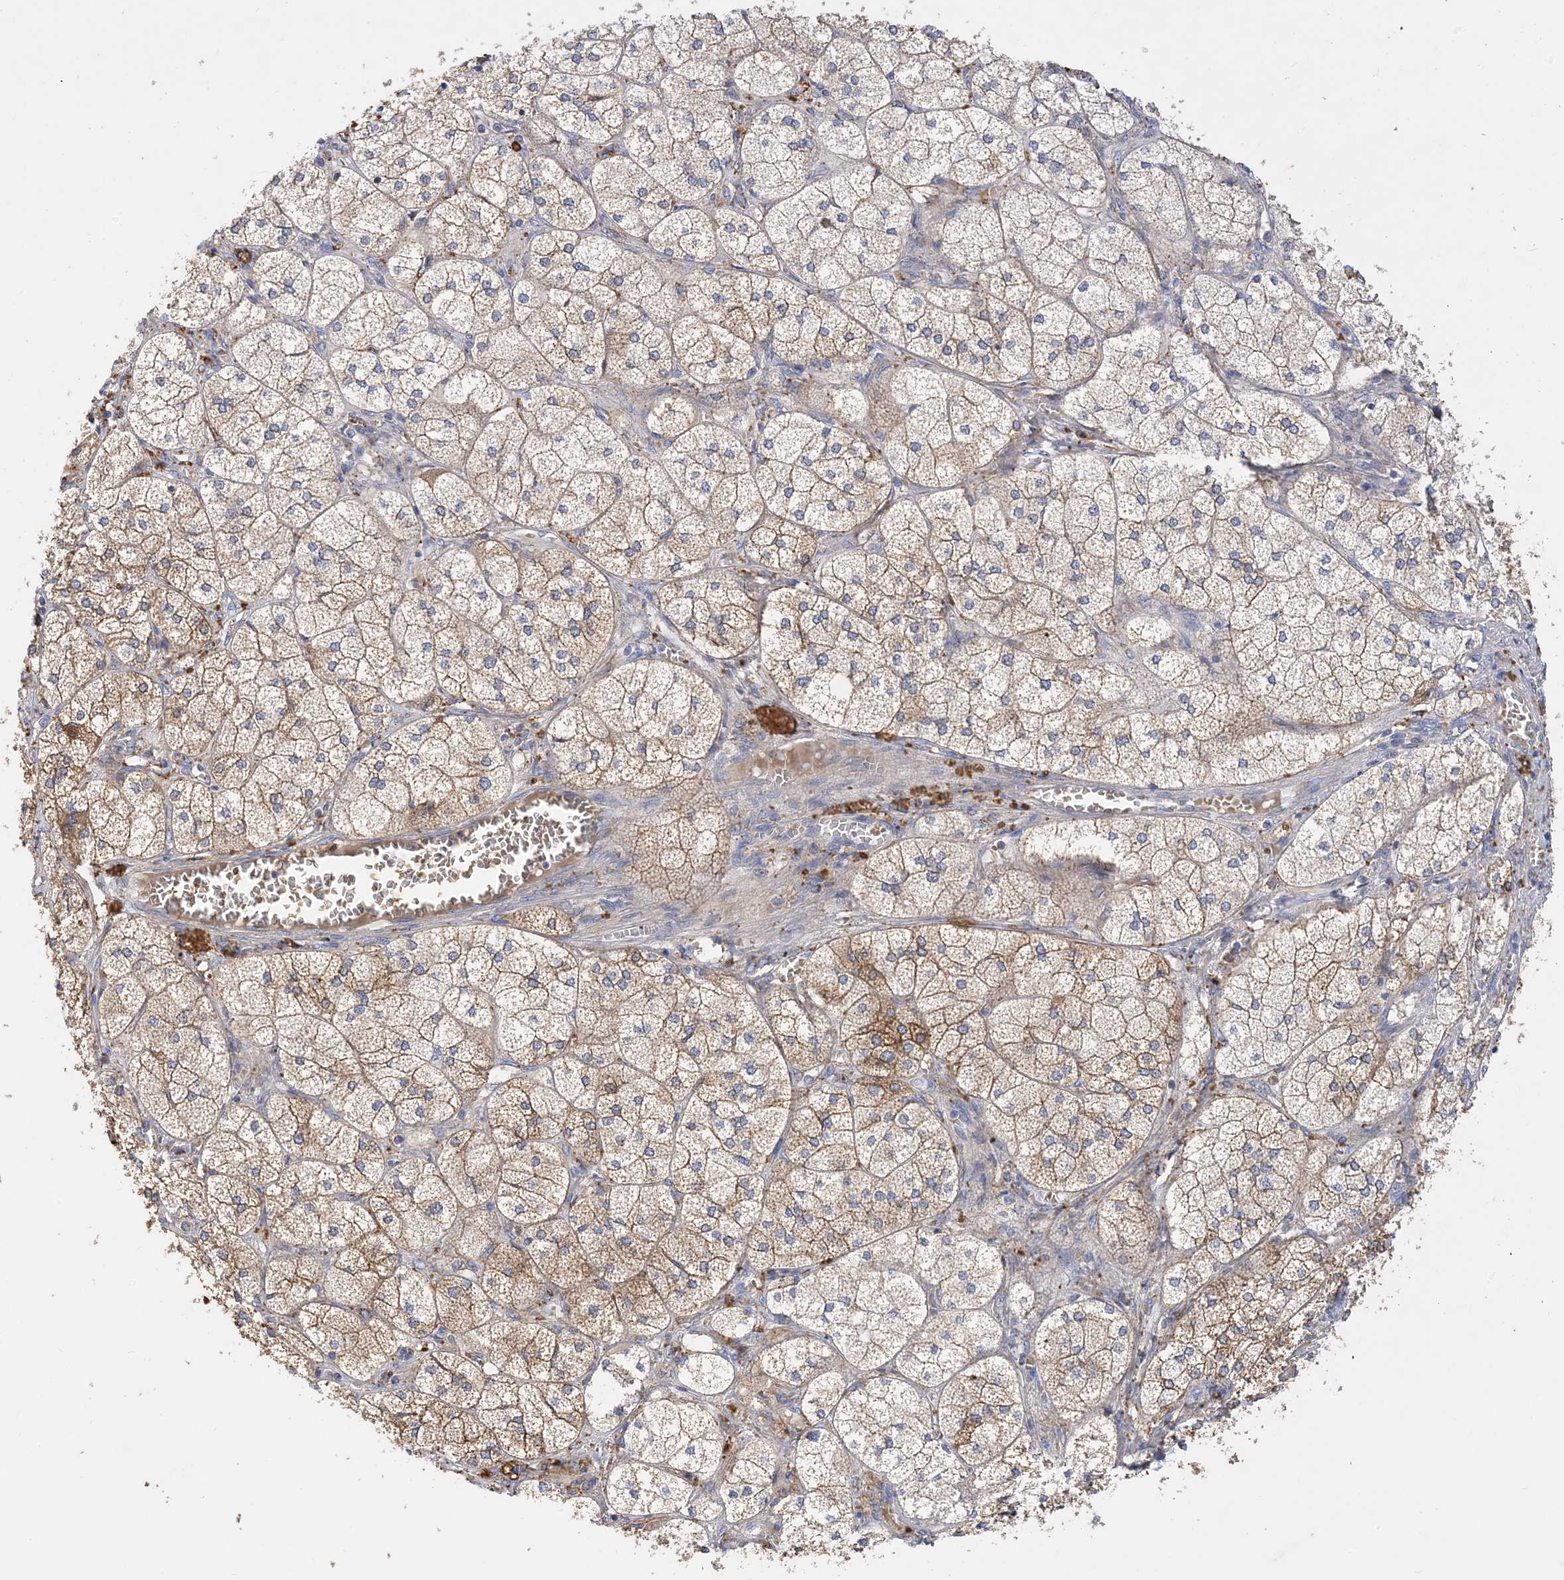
{"staining": {"intensity": "strong", "quantity": "25%-75%", "location": "cytoplasmic/membranous"}, "tissue": "adrenal gland", "cell_type": "Glandular cells", "image_type": "normal", "snomed": [{"axis": "morphology", "description": "Normal tissue, NOS"}, {"axis": "topography", "description": "Adrenal gland"}], "caption": "IHC (DAB (3,3'-diaminobenzidine)) staining of unremarkable human adrenal gland demonstrates strong cytoplasmic/membranous protein staining in about 25%-75% of glandular cells.", "gene": "ARV1", "patient": {"sex": "female", "age": 61}}